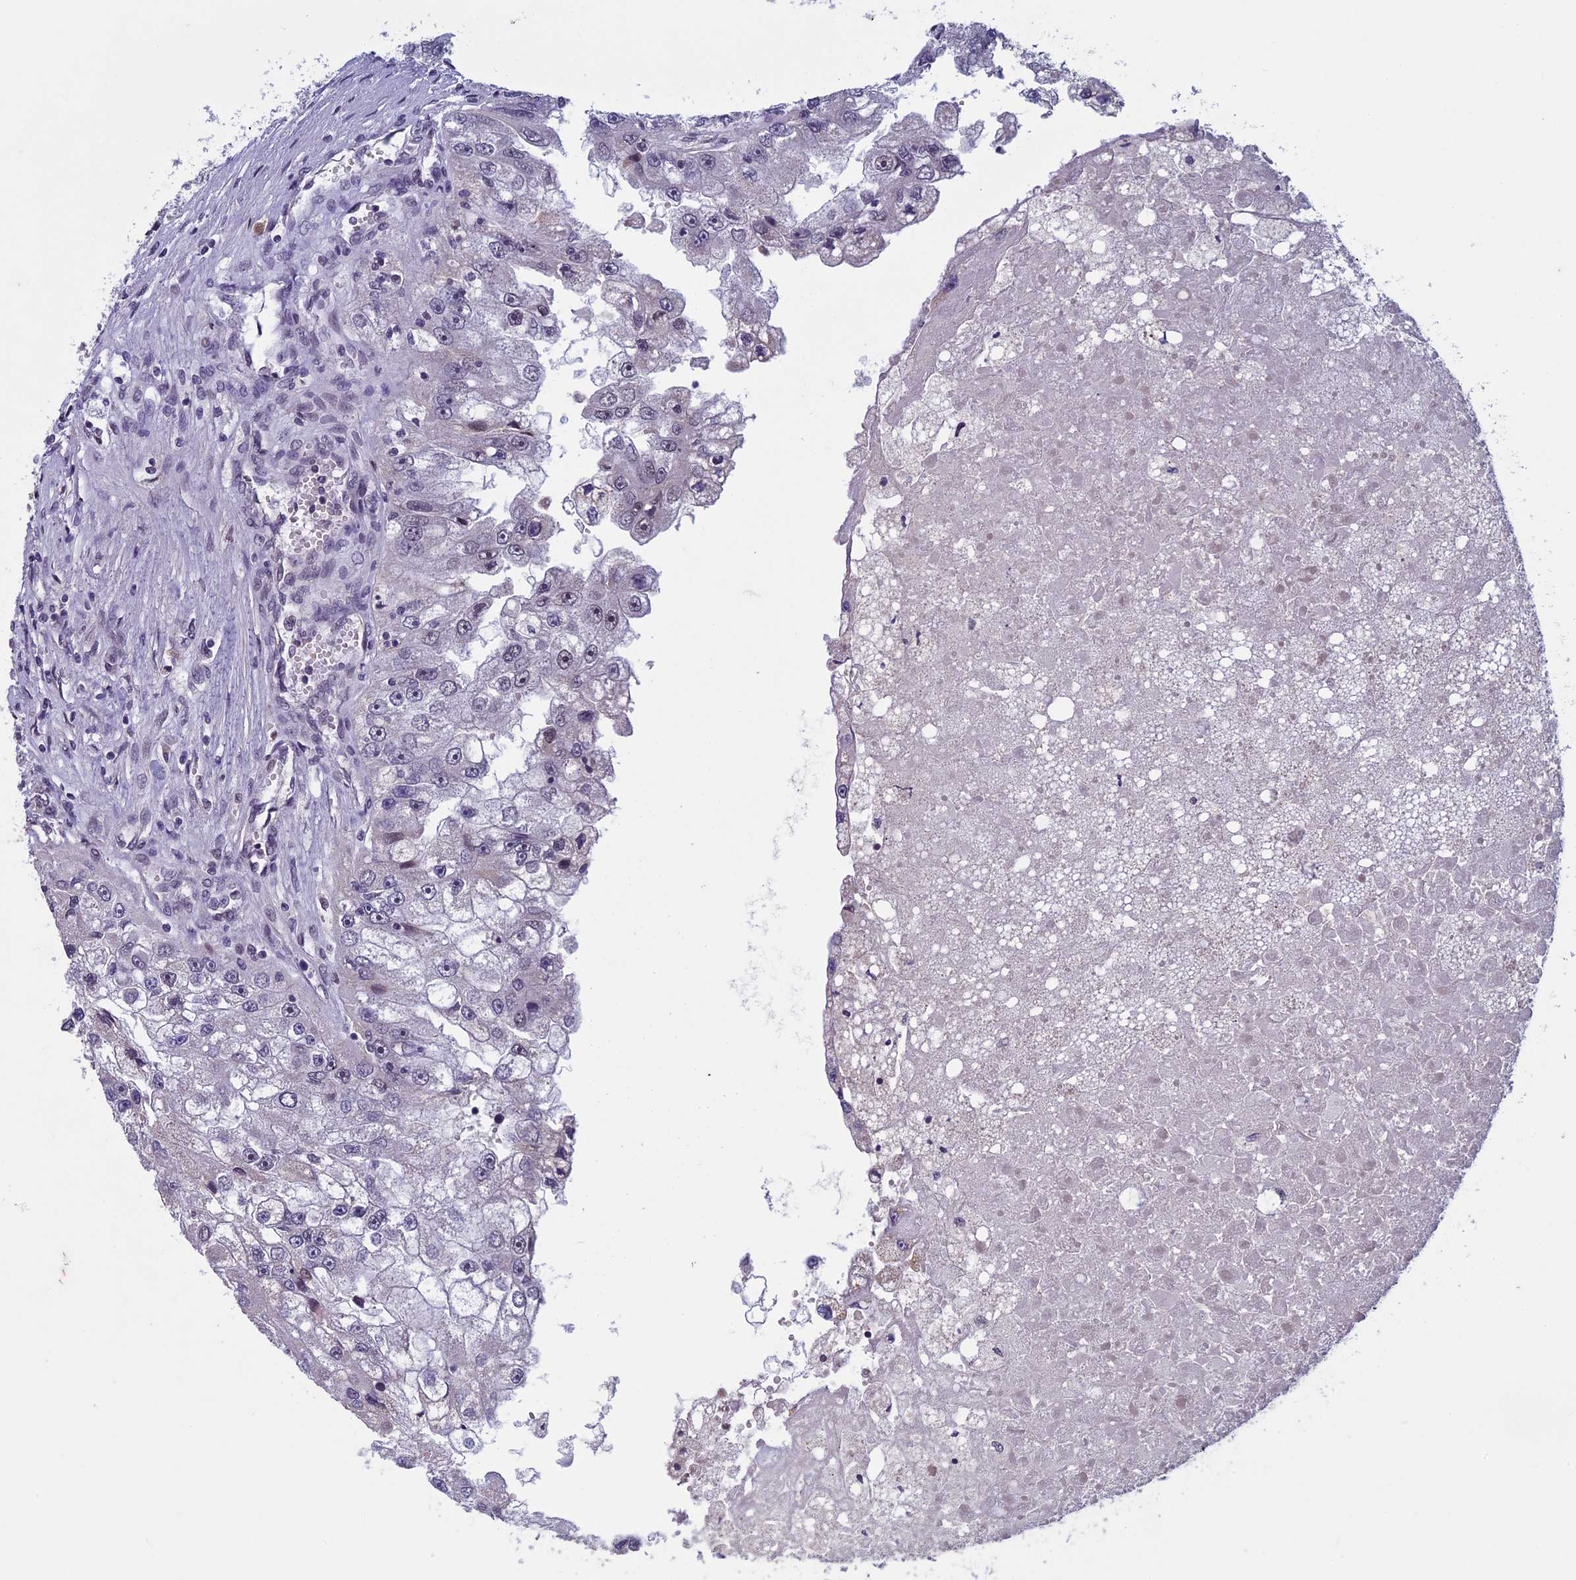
{"staining": {"intensity": "negative", "quantity": "none", "location": "none"}, "tissue": "renal cancer", "cell_type": "Tumor cells", "image_type": "cancer", "snomed": [{"axis": "morphology", "description": "Adenocarcinoma, NOS"}, {"axis": "topography", "description": "Kidney"}], "caption": "IHC photomicrograph of human adenocarcinoma (renal) stained for a protein (brown), which reveals no positivity in tumor cells.", "gene": "RNF40", "patient": {"sex": "male", "age": 63}}